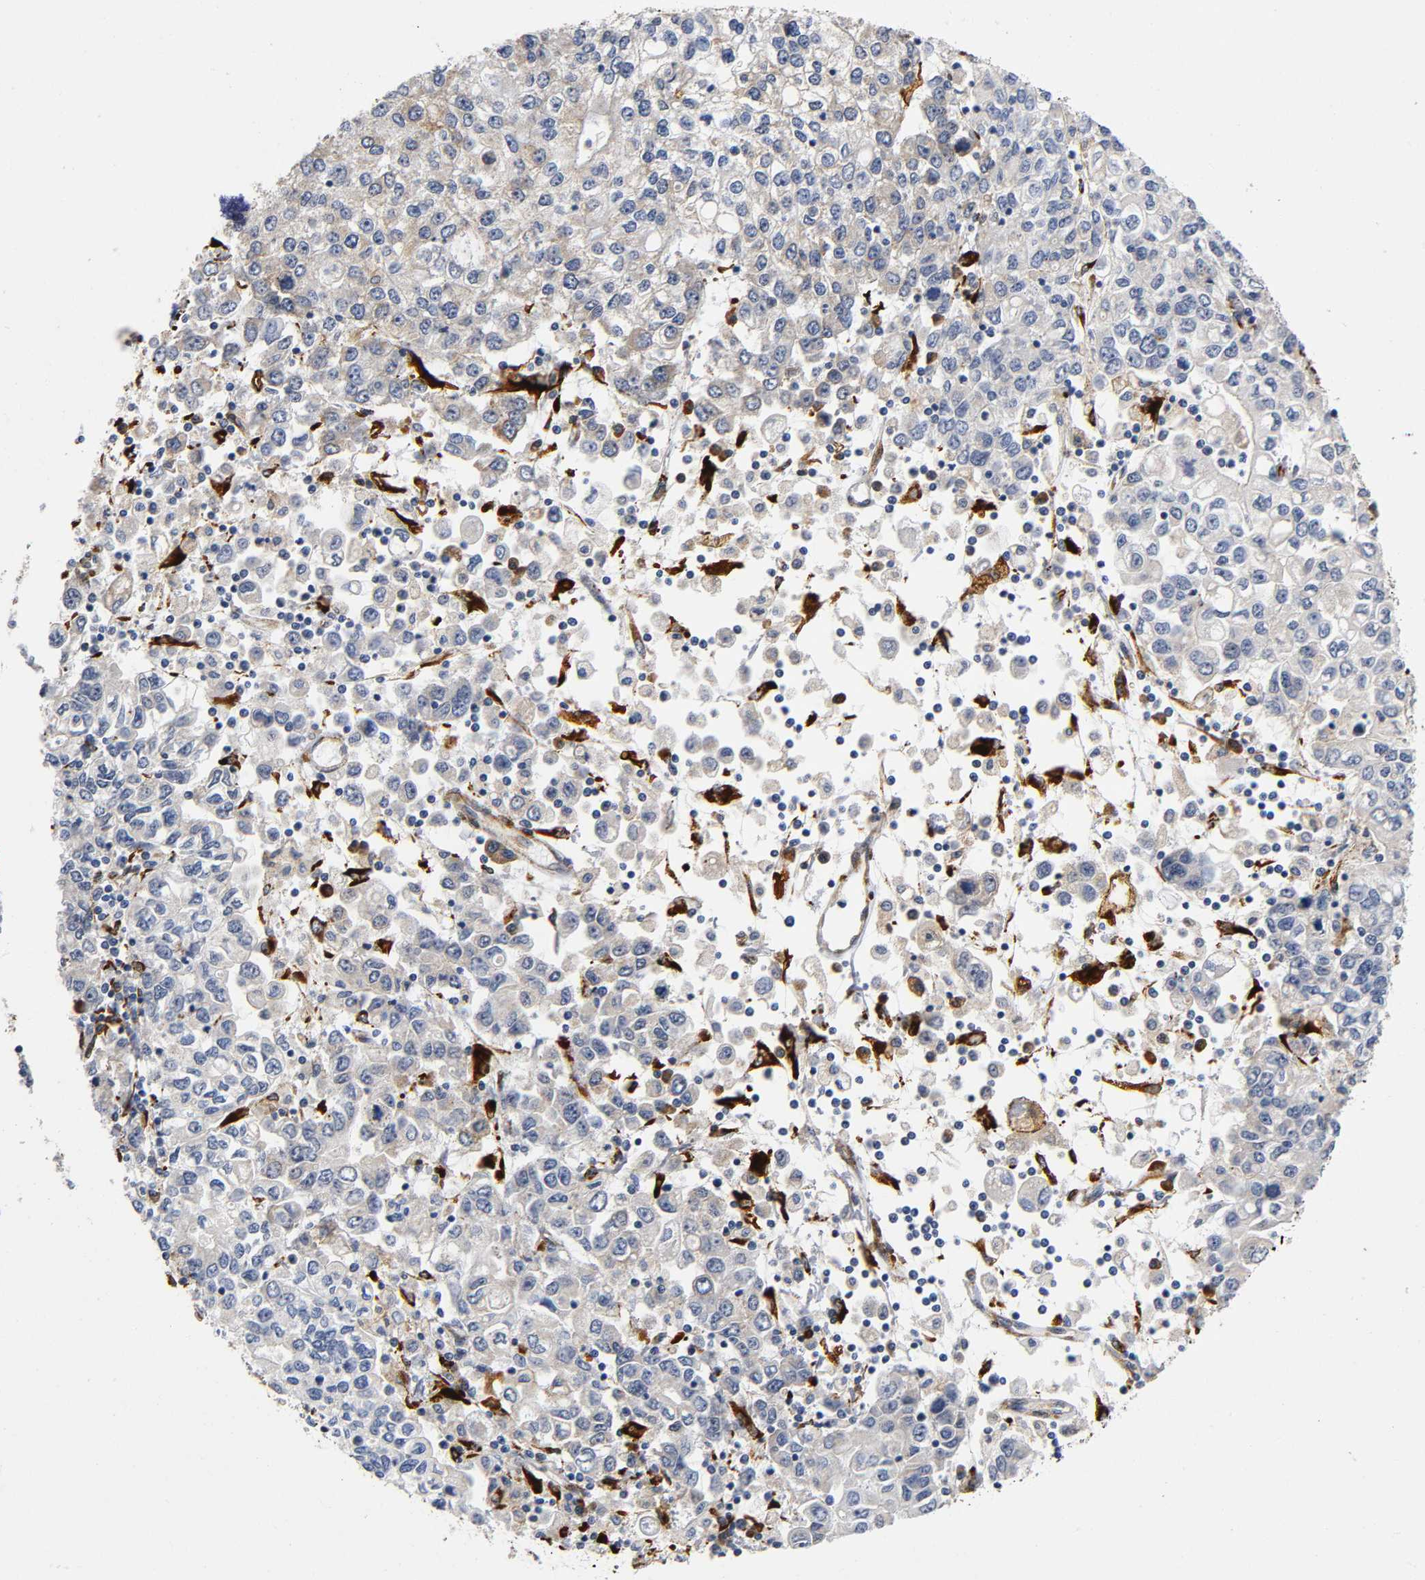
{"staining": {"intensity": "weak", "quantity": "25%-75%", "location": "cytoplasmic/membranous"}, "tissue": "stomach cancer", "cell_type": "Tumor cells", "image_type": "cancer", "snomed": [{"axis": "morphology", "description": "Adenocarcinoma, NOS"}, {"axis": "topography", "description": "Stomach, lower"}], "caption": "Tumor cells display low levels of weak cytoplasmic/membranous staining in about 25%-75% of cells in human stomach cancer (adenocarcinoma).", "gene": "SOS2", "patient": {"sex": "female", "age": 72}}